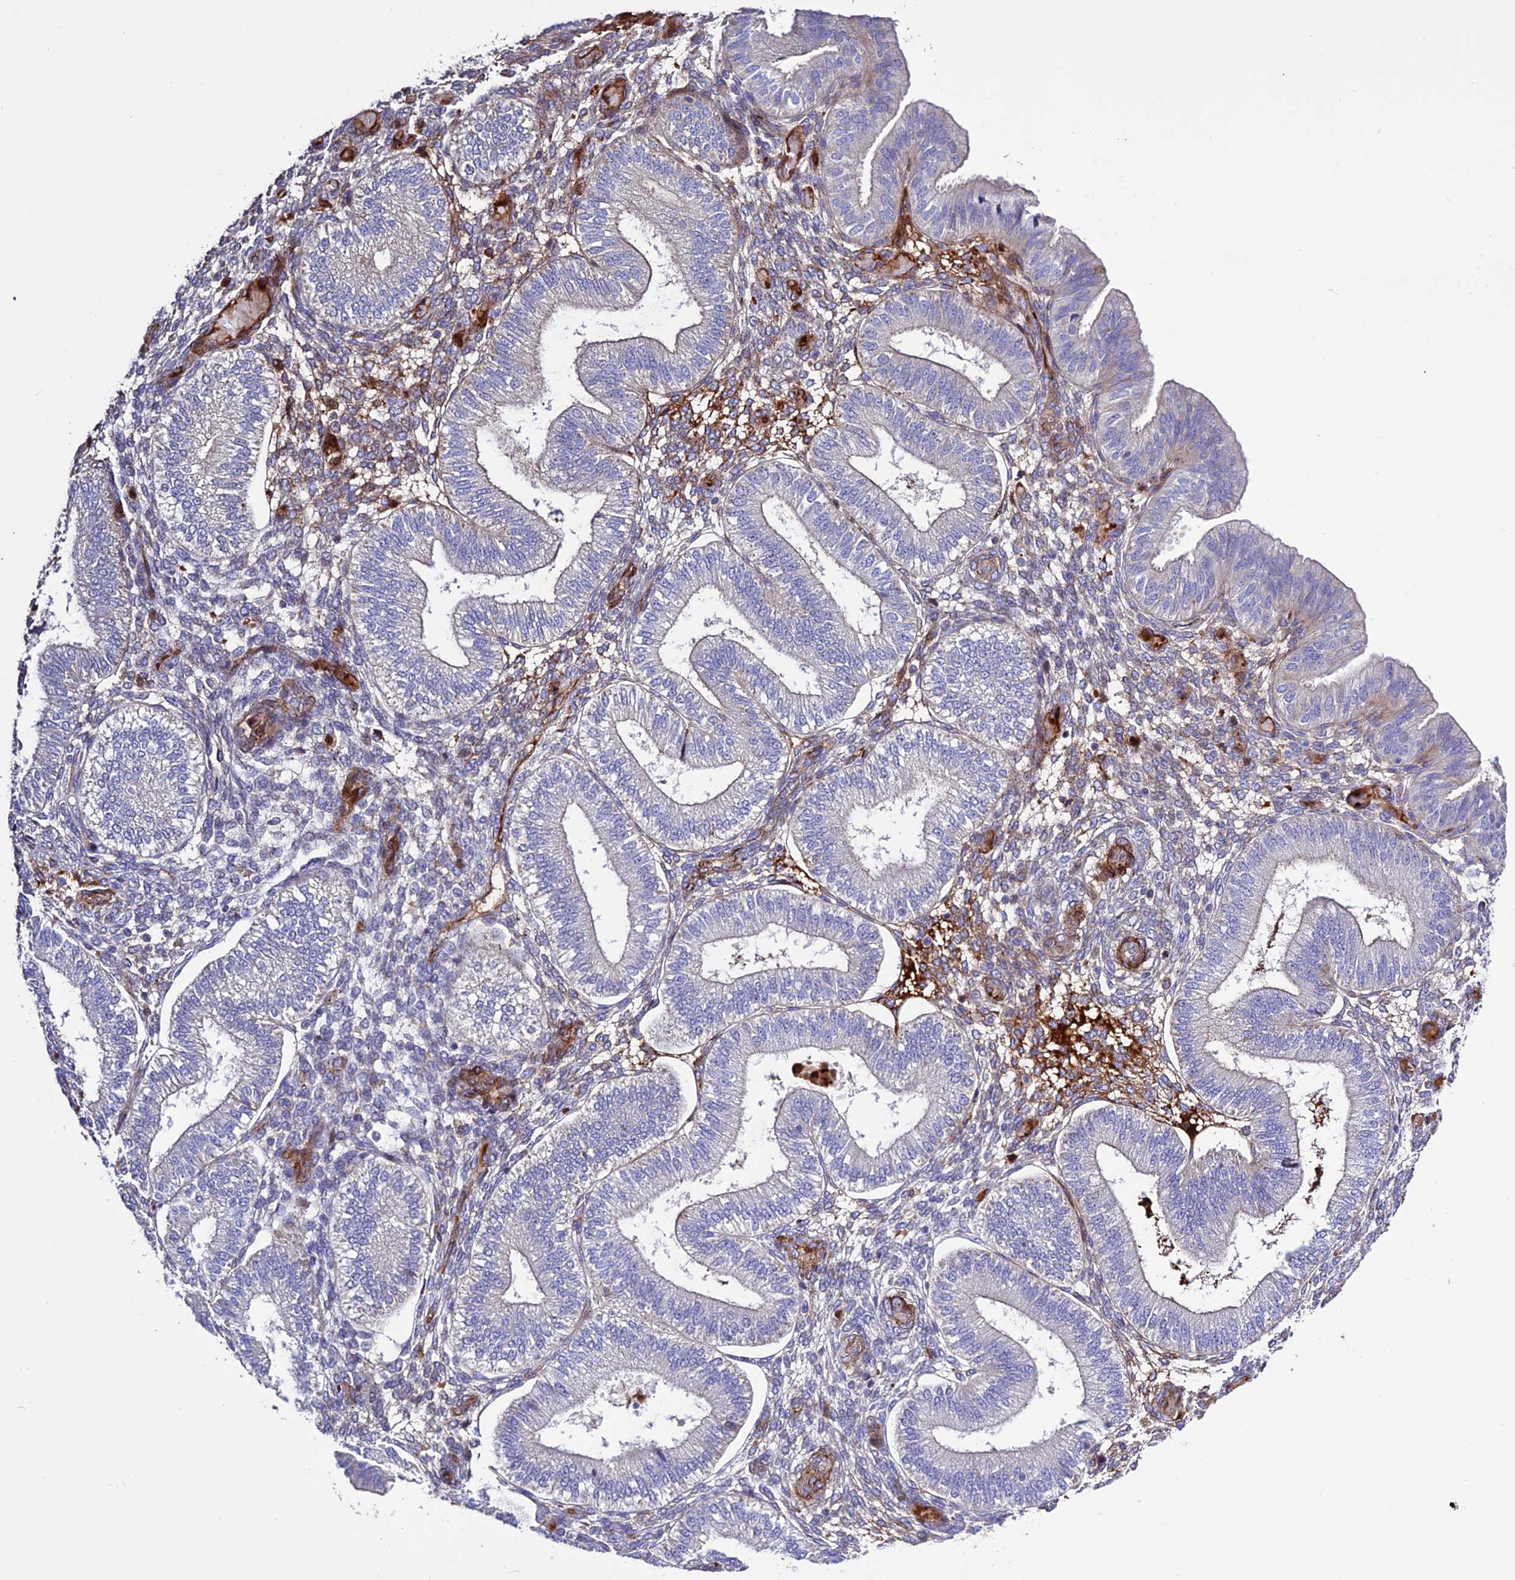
{"staining": {"intensity": "negative", "quantity": "none", "location": "none"}, "tissue": "endometrium", "cell_type": "Cells in endometrial stroma", "image_type": "normal", "snomed": [{"axis": "morphology", "description": "Normal tissue, NOS"}, {"axis": "topography", "description": "Endometrium"}], "caption": "Cells in endometrial stroma are negative for protein expression in normal human endometrium. (Brightfield microscopy of DAB (3,3'-diaminobenzidine) IHC at high magnification).", "gene": "REX1BD", "patient": {"sex": "female", "age": 39}}